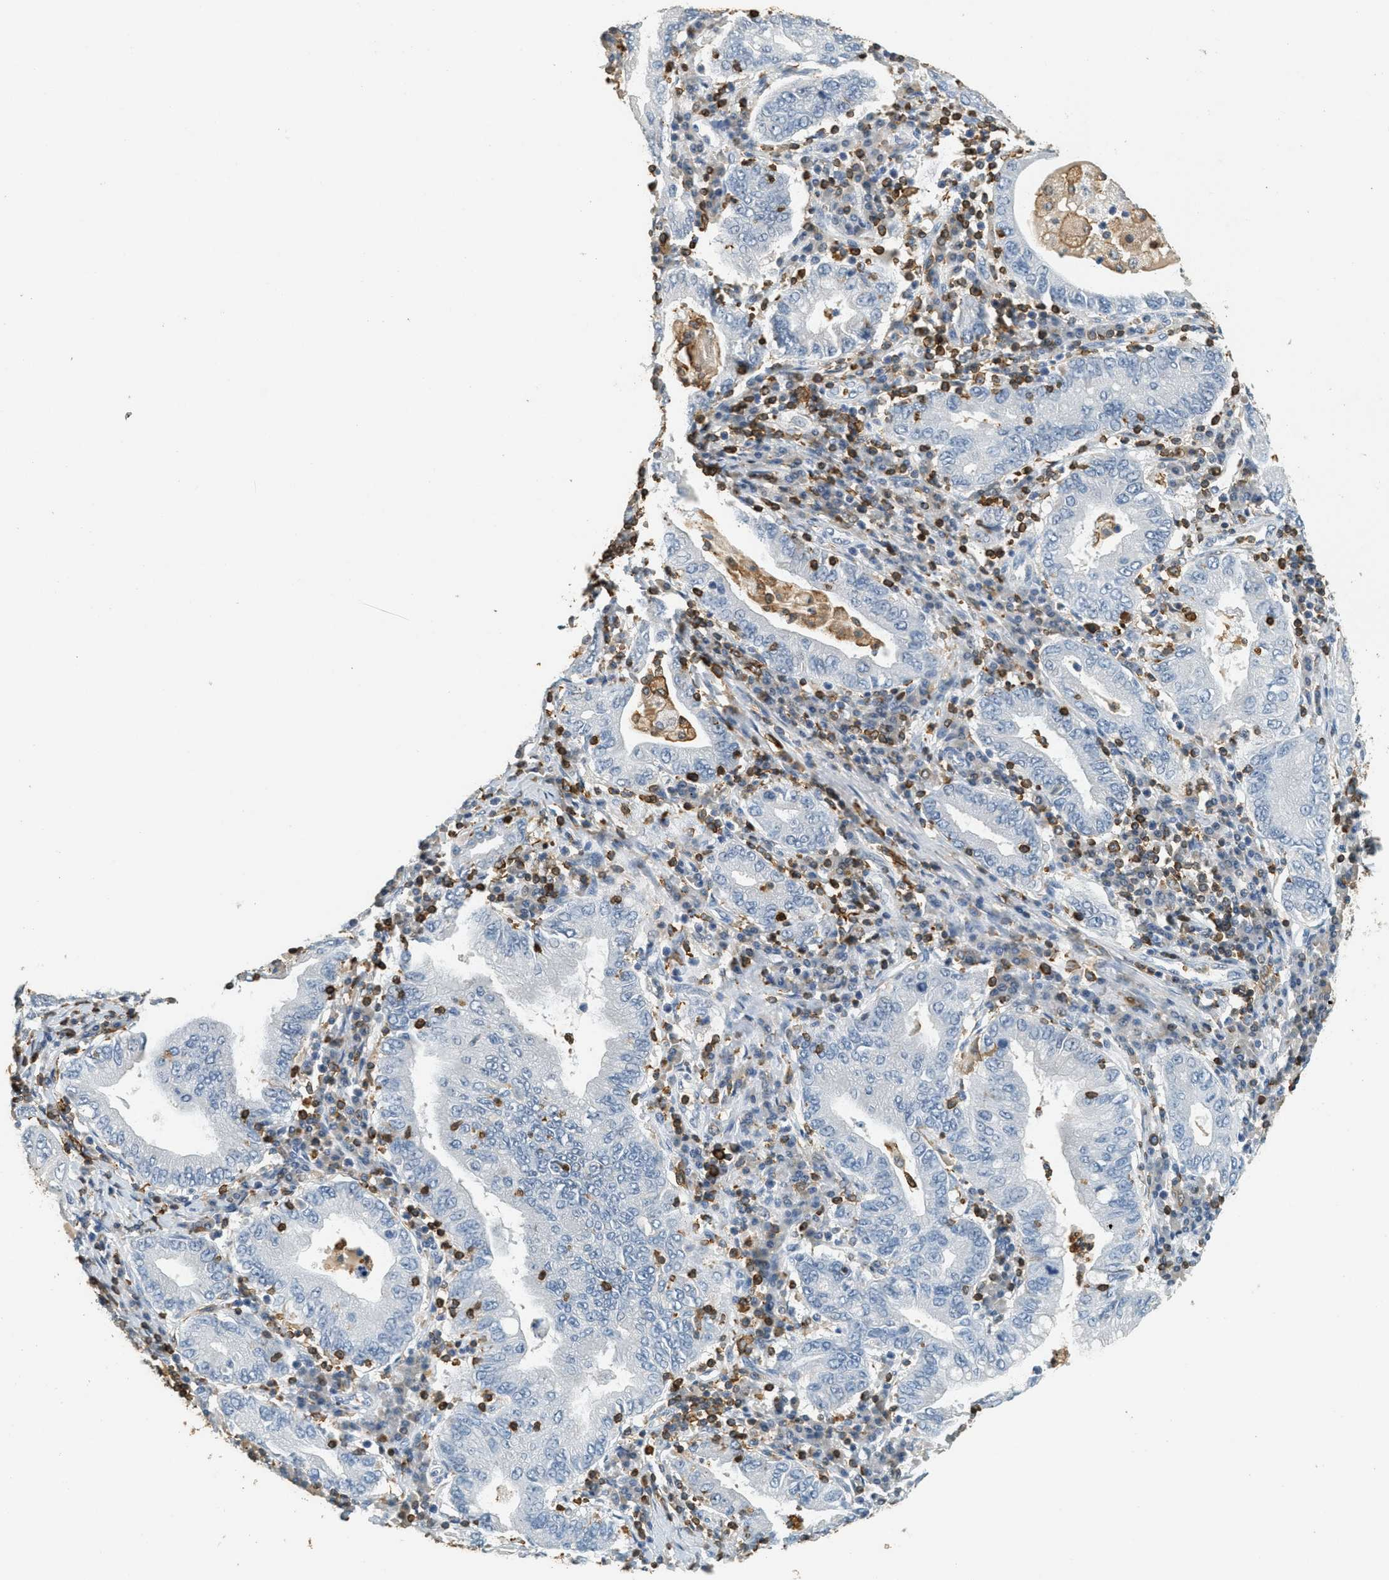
{"staining": {"intensity": "negative", "quantity": "none", "location": "none"}, "tissue": "stomach cancer", "cell_type": "Tumor cells", "image_type": "cancer", "snomed": [{"axis": "morphology", "description": "Normal tissue, NOS"}, {"axis": "morphology", "description": "Adenocarcinoma, NOS"}, {"axis": "topography", "description": "Esophagus"}, {"axis": "topography", "description": "Stomach, upper"}, {"axis": "topography", "description": "Peripheral nerve tissue"}], "caption": "This is a micrograph of immunohistochemistry (IHC) staining of stomach cancer, which shows no staining in tumor cells. (DAB (3,3'-diaminobenzidine) IHC visualized using brightfield microscopy, high magnification).", "gene": "LSP1", "patient": {"sex": "male", "age": 62}}